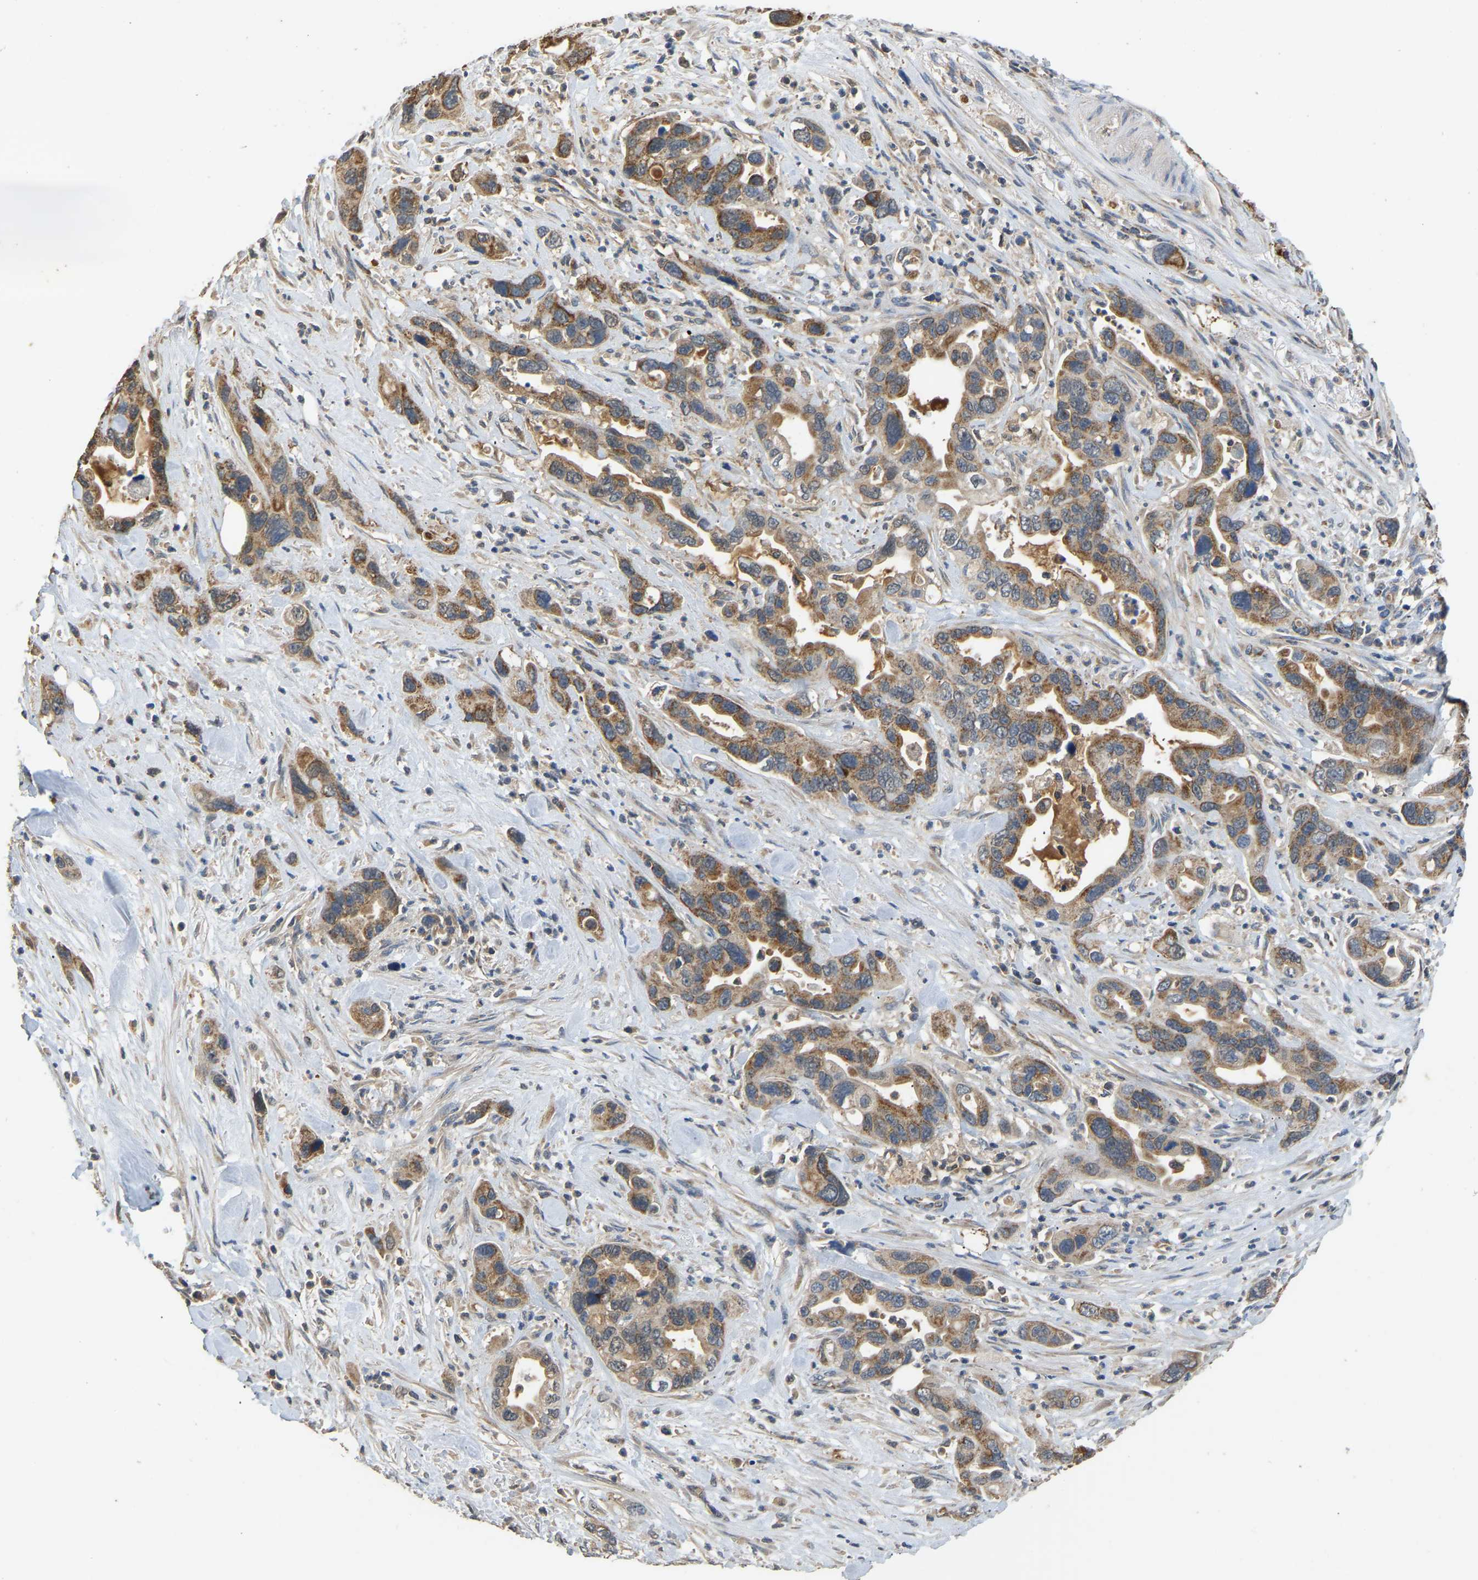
{"staining": {"intensity": "moderate", "quantity": ">75%", "location": "cytoplasmic/membranous"}, "tissue": "pancreatic cancer", "cell_type": "Tumor cells", "image_type": "cancer", "snomed": [{"axis": "morphology", "description": "Adenocarcinoma, NOS"}, {"axis": "topography", "description": "Pancreas"}], "caption": "Tumor cells reveal medium levels of moderate cytoplasmic/membranous expression in about >75% of cells in pancreatic cancer.", "gene": "TUFM", "patient": {"sex": "female", "age": 70}}